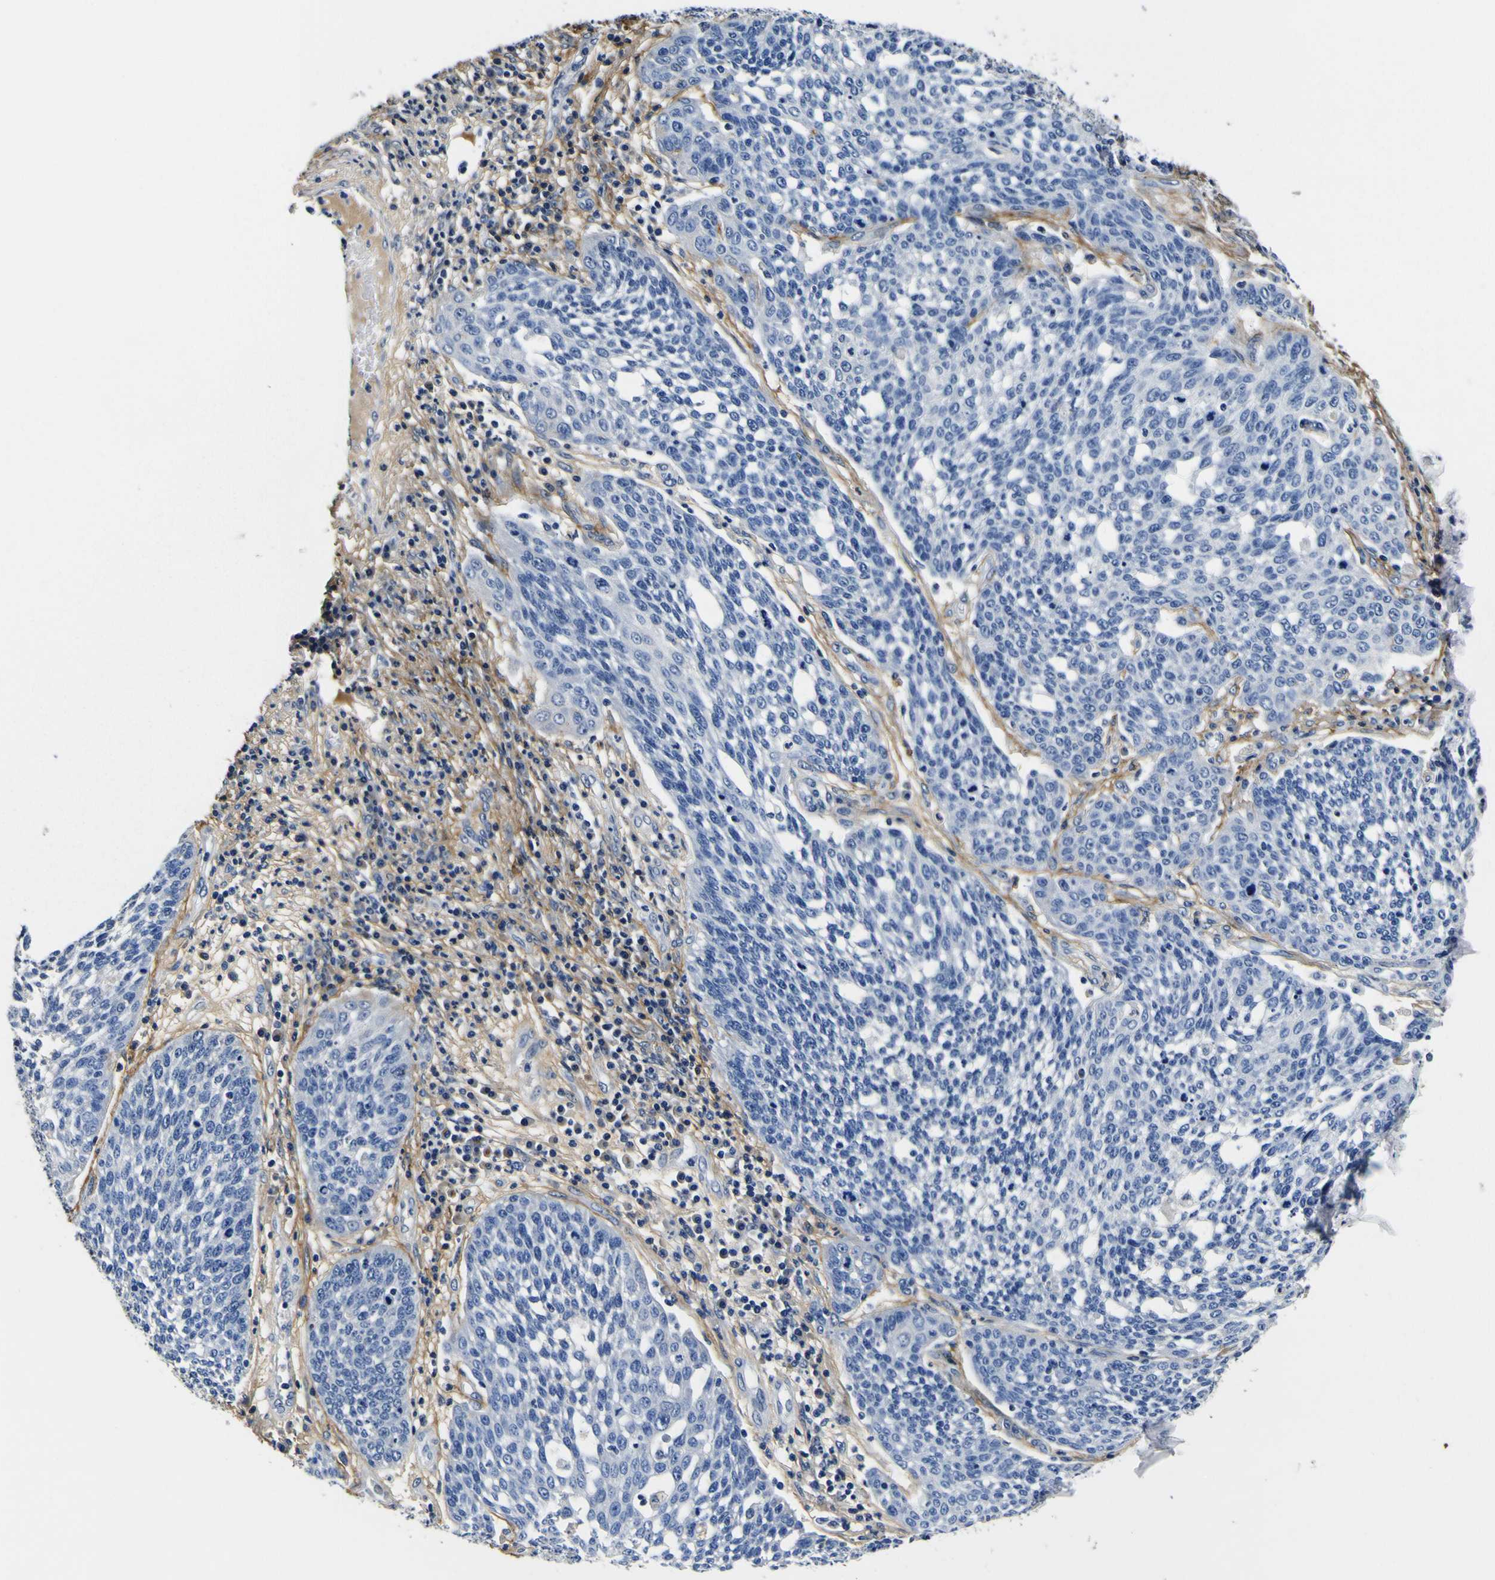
{"staining": {"intensity": "negative", "quantity": "none", "location": "none"}, "tissue": "cervical cancer", "cell_type": "Tumor cells", "image_type": "cancer", "snomed": [{"axis": "morphology", "description": "Squamous cell carcinoma, NOS"}, {"axis": "topography", "description": "Cervix"}], "caption": "Tumor cells show no significant protein staining in cervical cancer (squamous cell carcinoma).", "gene": "POSTN", "patient": {"sex": "female", "age": 34}}